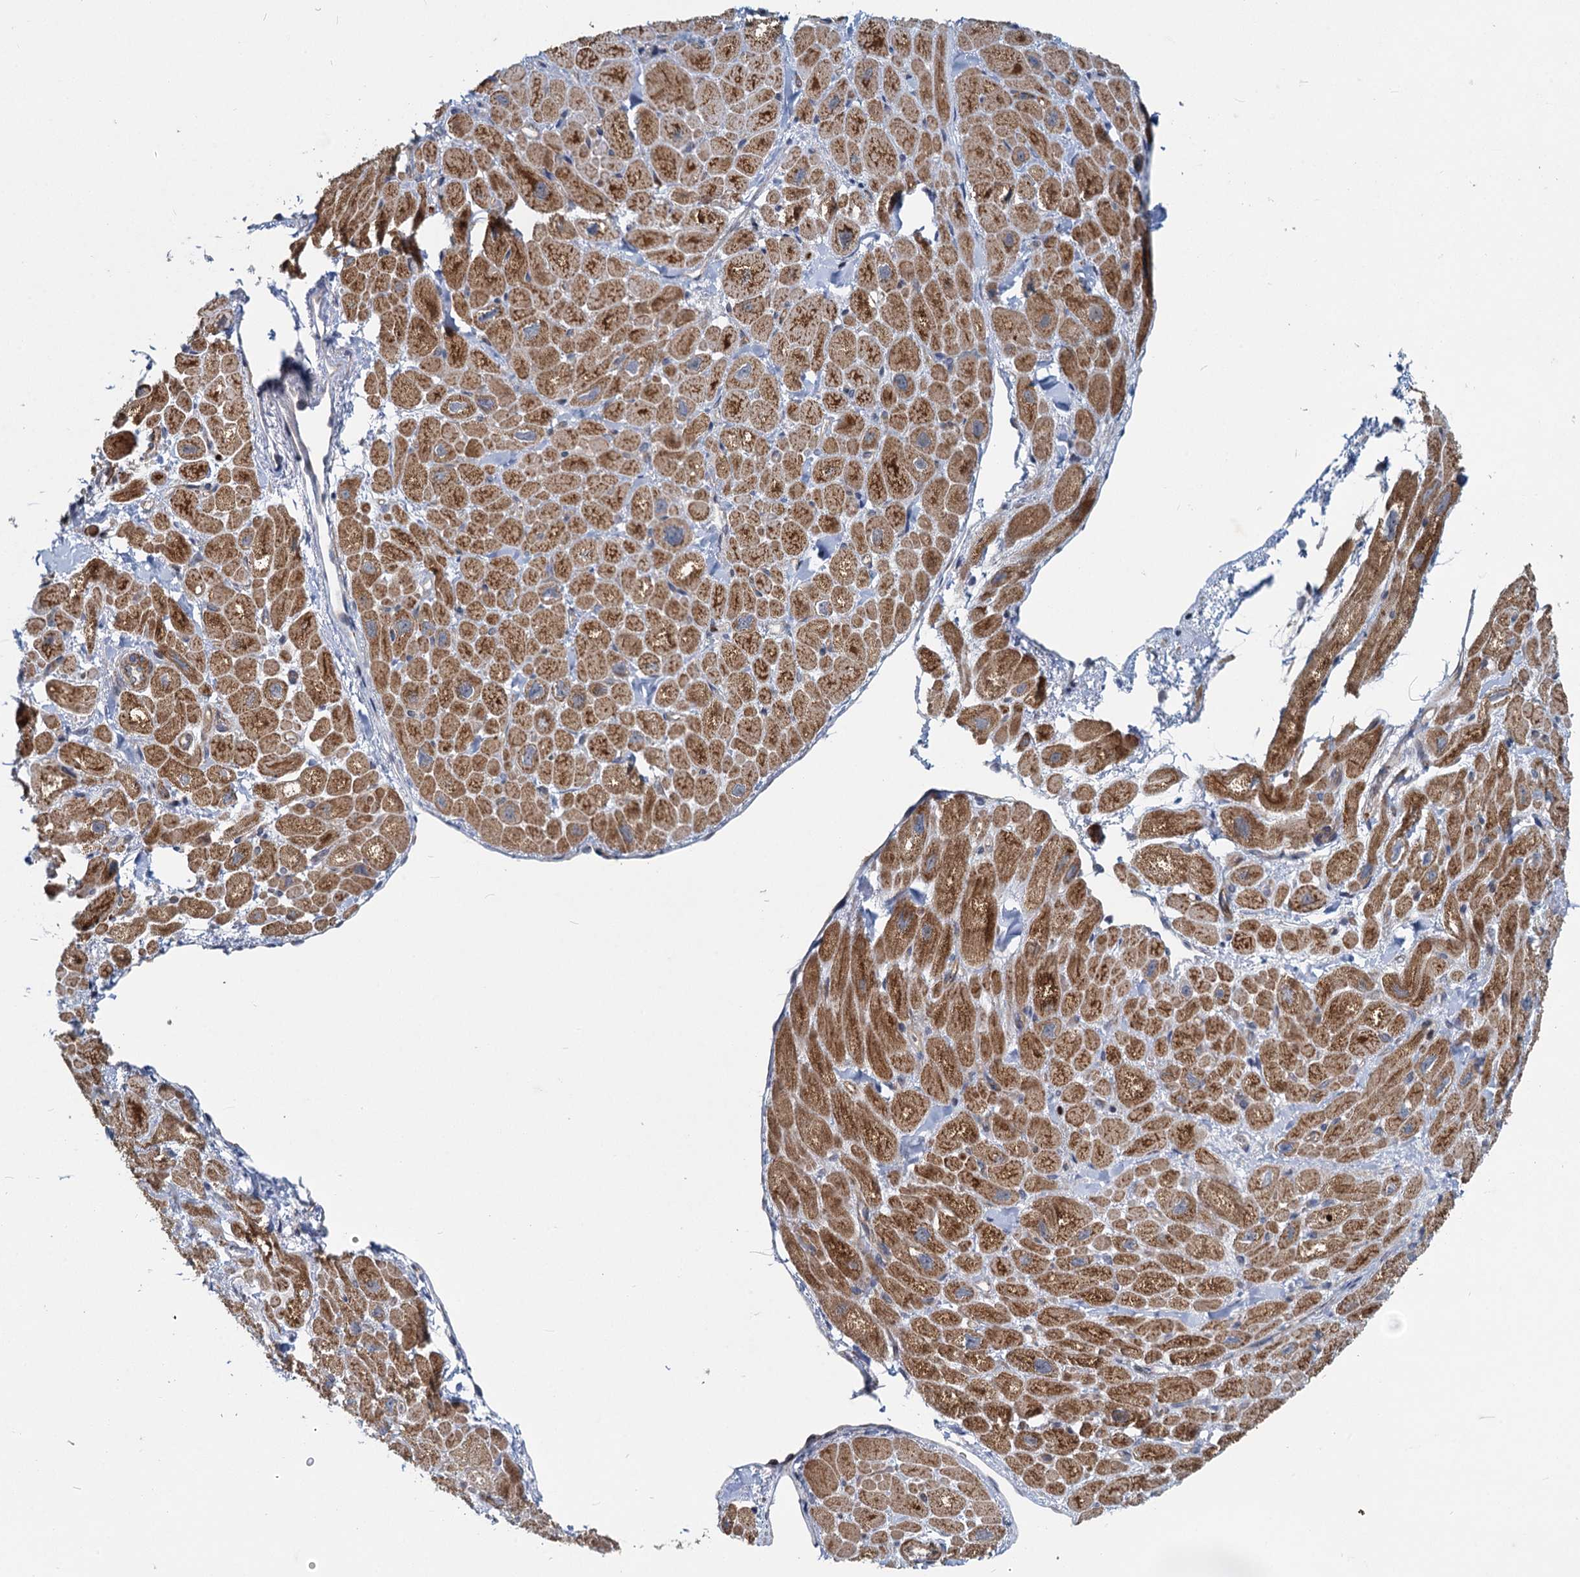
{"staining": {"intensity": "moderate", "quantity": ">75%", "location": "cytoplasmic/membranous"}, "tissue": "heart muscle", "cell_type": "Cardiomyocytes", "image_type": "normal", "snomed": [{"axis": "morphology", "description": "Normal tissue, NOS"}, {"axis": "topography", "description": "Heart"}], "caption": "Heart muscle stained with a brown dye demonstrates moderate cytoplasmic/membranous positive positivity in about >75% of cardiomyocytes.", "gene": "ADCY2", "patient": {"sex": "male", "age": 65}}